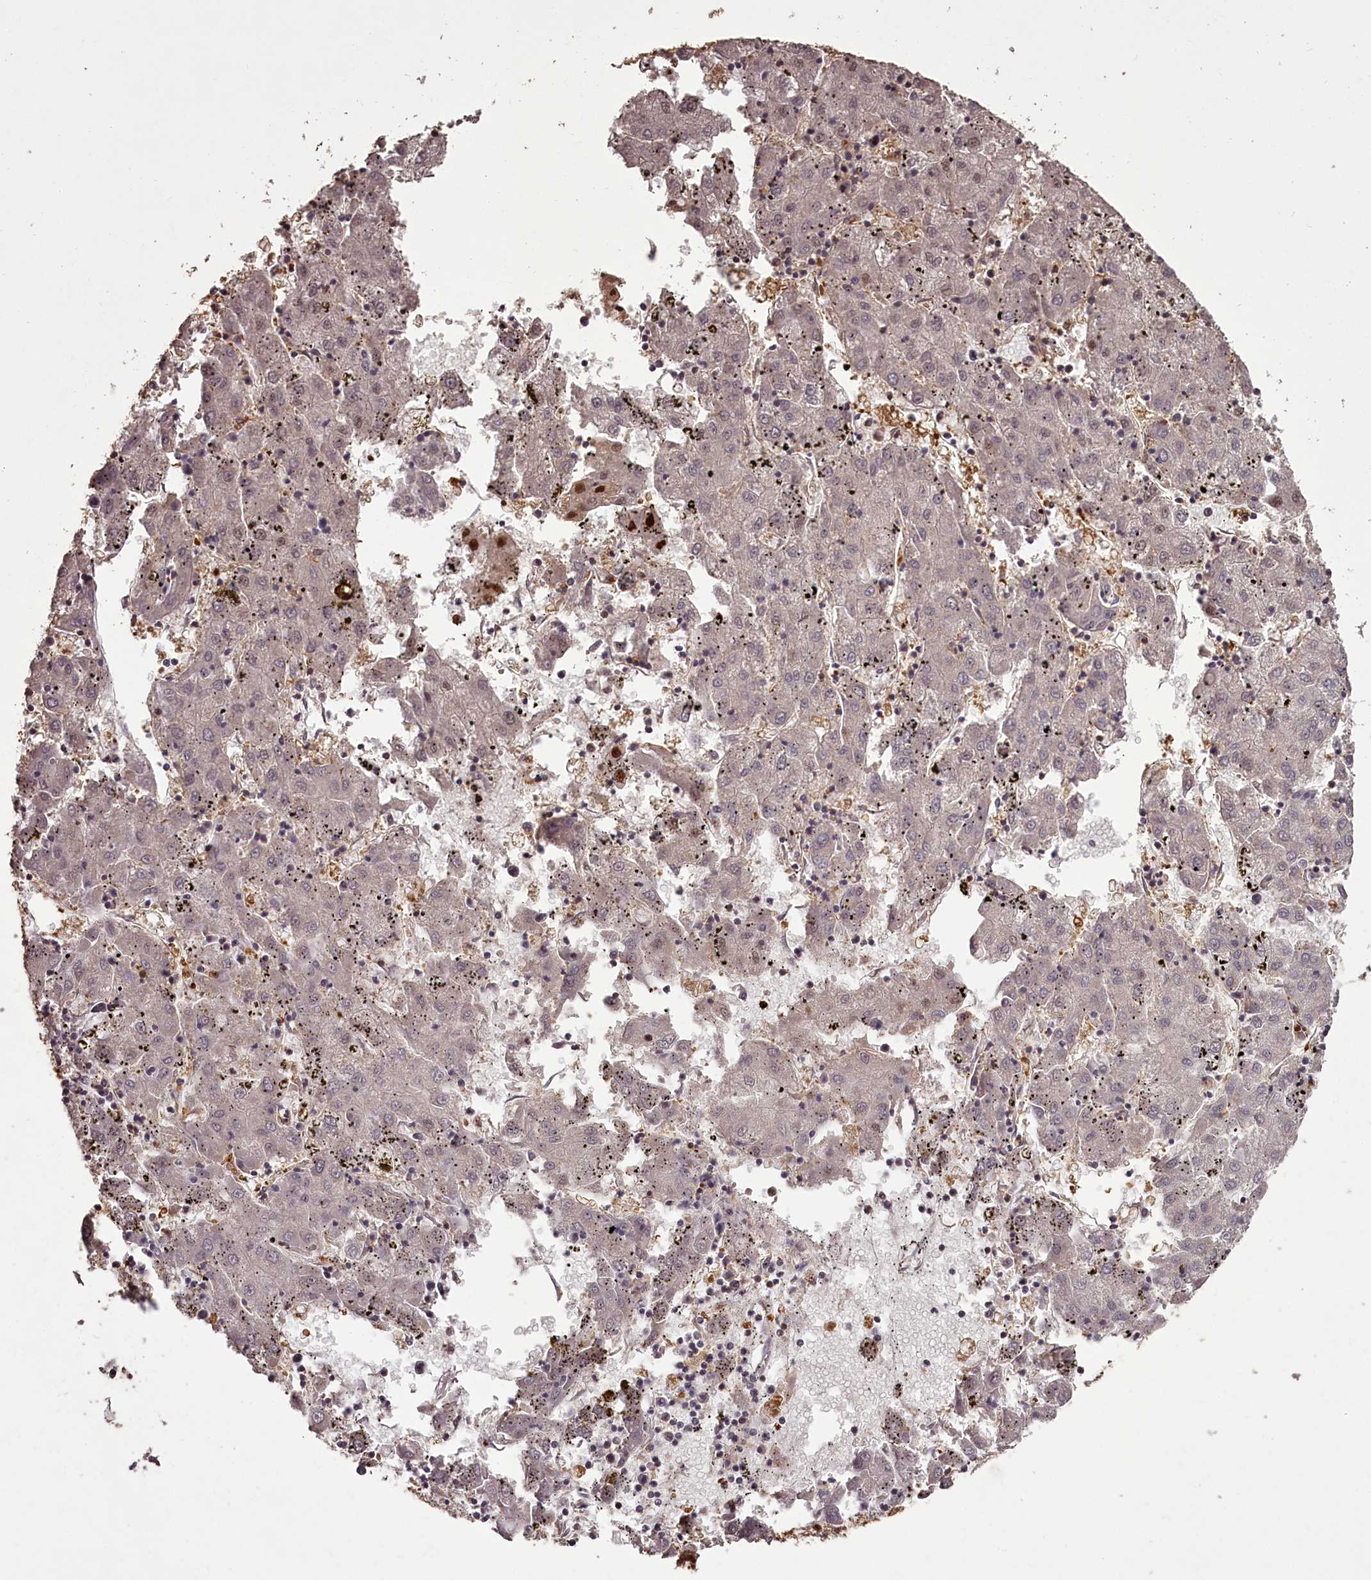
{"staining": {"intensity": "weak", "quantity": "<25%", "location": "cytoplasmic/membranous,nuclear"}, "tissue": "liver cancer", "cell_type": "Tumor cells", "image_type": "cancer", "snomed": [{"axis": "morphology", "description": "Carcinoma, Hepatocellular, NOS"}, {"axis": "topography", "description": "Liver"}], "caption": "Immunohistochemistry (IHC) image of liver cancer (hepatocellular carcinoma) stained for a protein (brown), which reveals no positivity in tumor cells.", "gene": "NPRL2", "patient": {"sex": "male", "age": 72}}